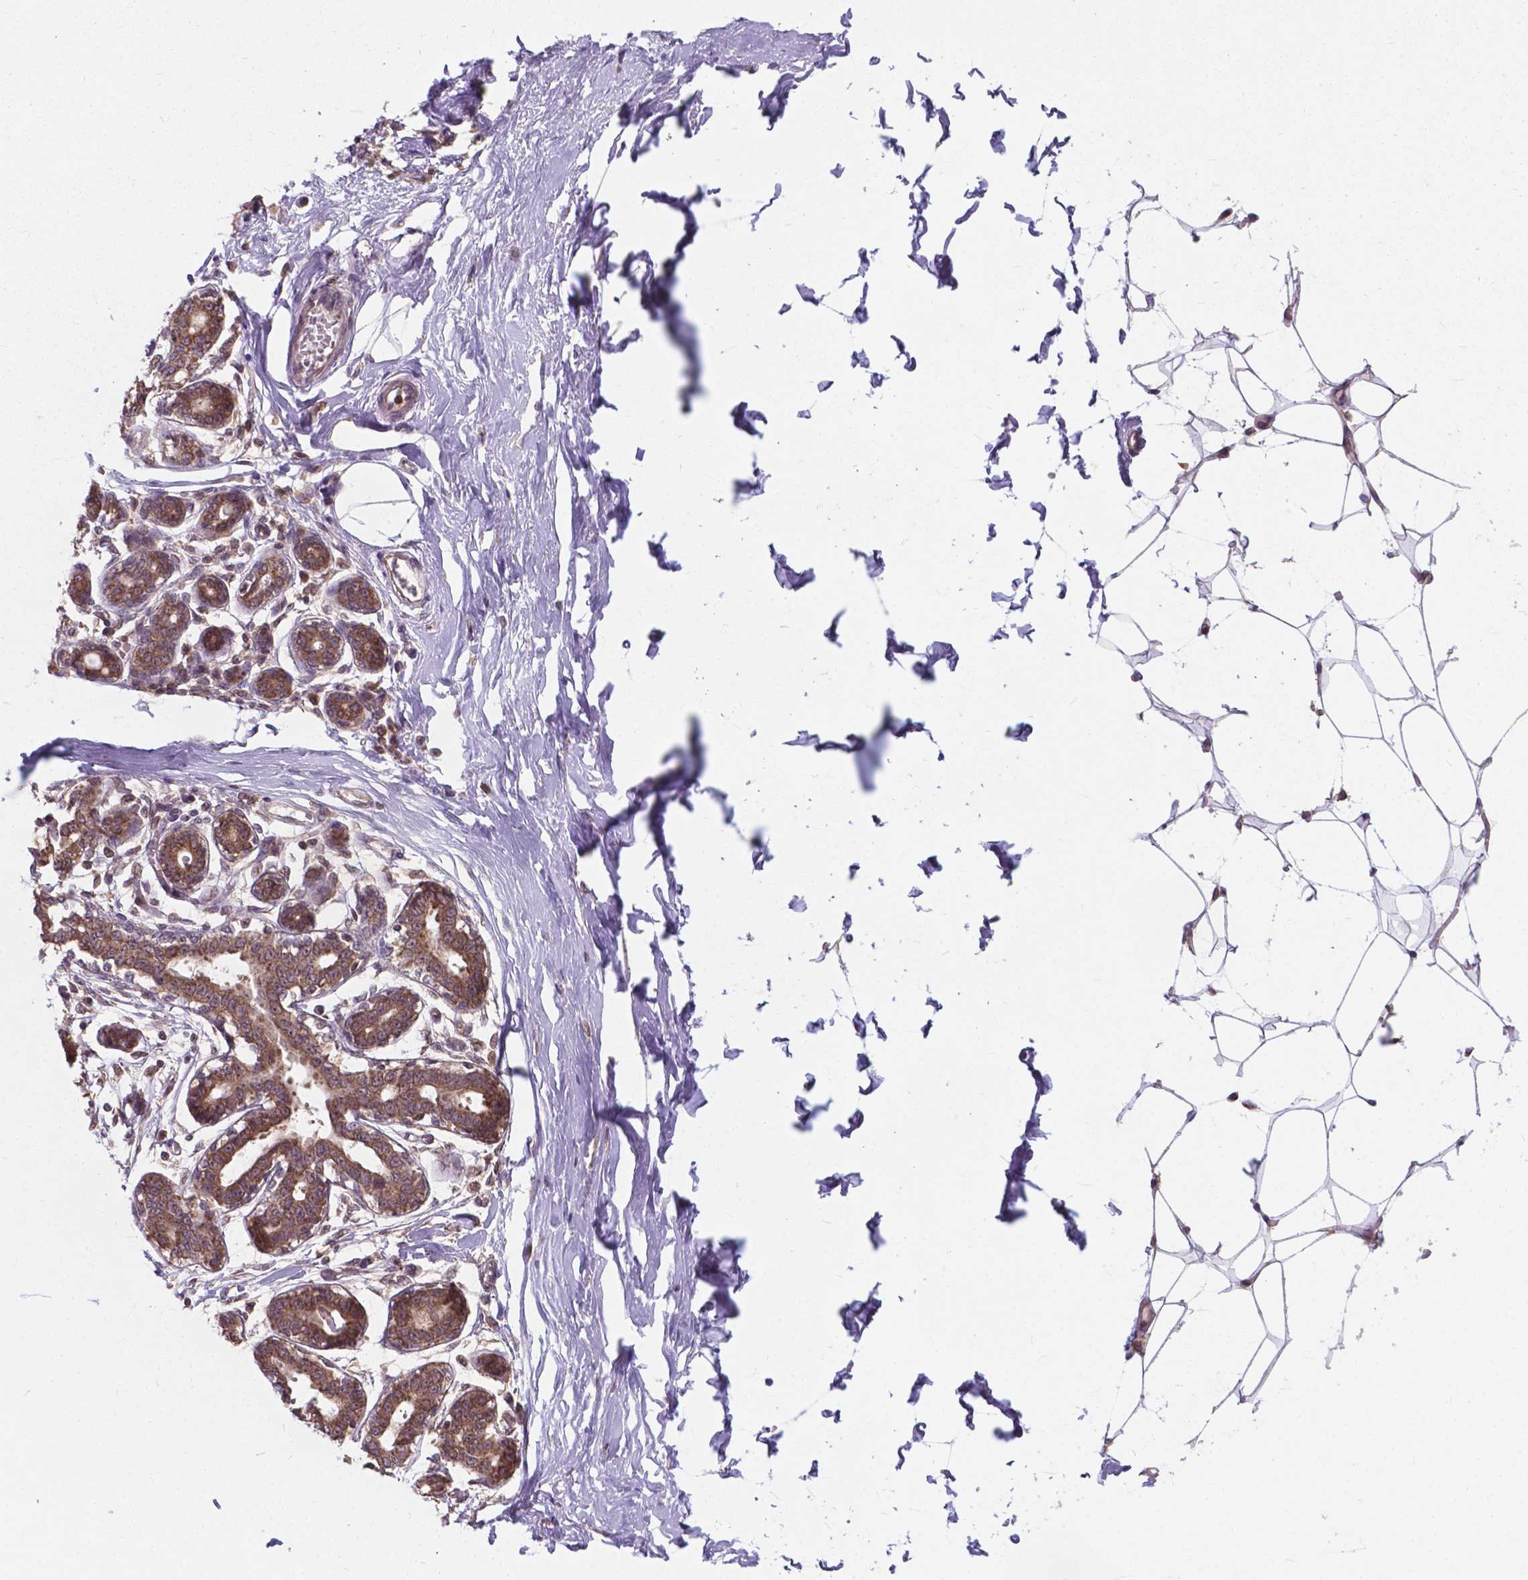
{"staining": {"intensity": "weak", "quantity": "25%-75%", "location": "cytoplasmic/membranous"}, "tissue": "breast", "cell_type": "Adipocytes", "image_type": "normal", "snomed": [{"axis": "morphology", "description": "Normal tissue, NOS"}, {"axis": "topography", "description": "Skin"}, {"axis": "topography", "description": "Breast"}], "caption": "Immunohistochemistry (IHC) of normal human breast displays low levels of weak cytoplasmic/membranous positivity in approximately 25%-75% of adipocytes.", "gene": "MRPL33", "patient": {"sex": "female", "age": 43}}